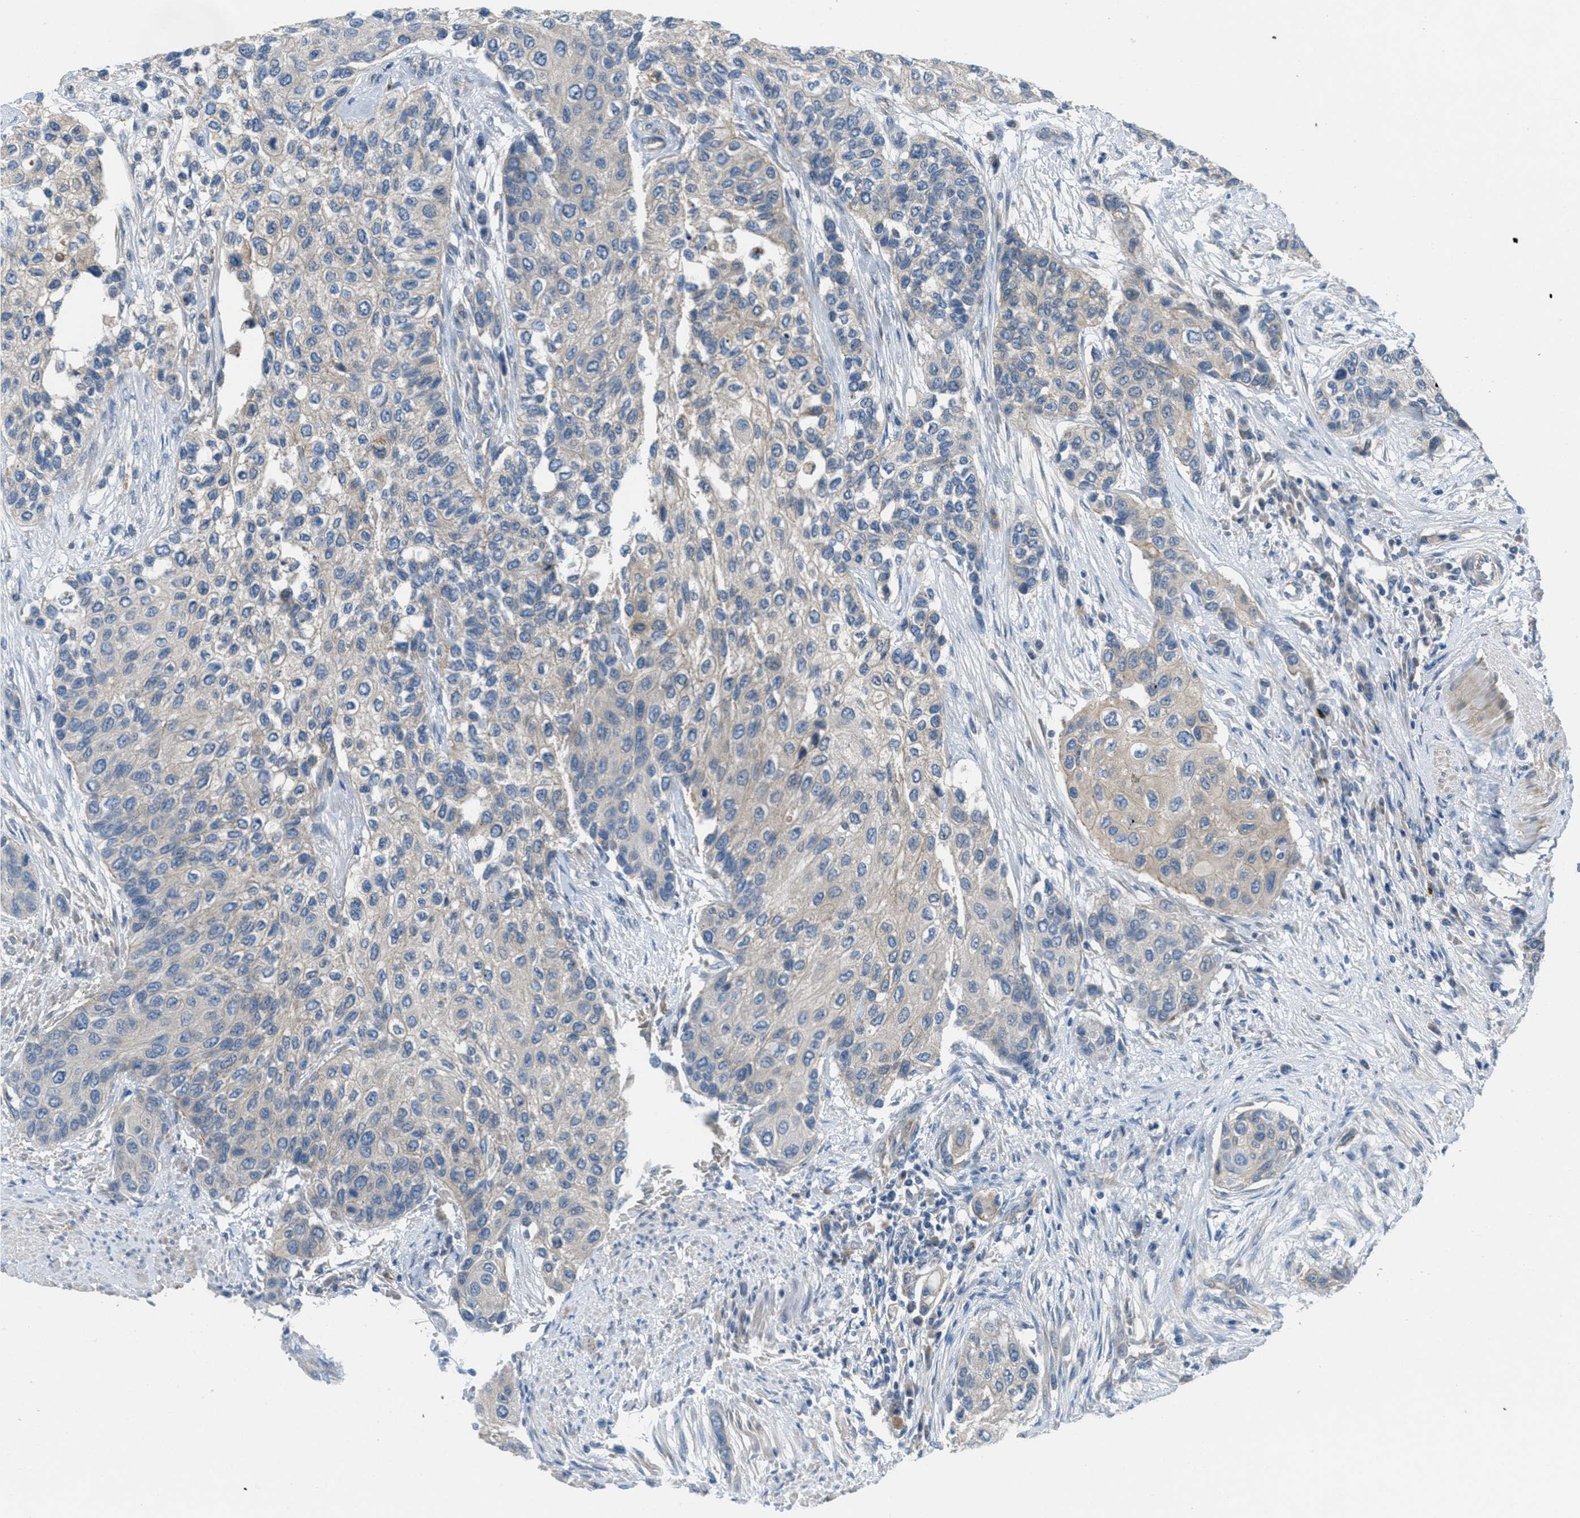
{"staining": {"intensity": "weak", "quantity": ">75%", "location": "cytoplasmic/membranous"}, "tissue": "urothelial cancer", "cell_type": "Tumor cells", "image_type": "cancer", "snomed": [{"axis": "morphology", "description": "Urothelial carcinoma, High grade"}, {"axis": "topography", "description": "Urinary bladder"}], "caption": "A high-resolution micrograph shows immunohistochemistry (IHC) staining of urothelial carcinoma (high-grade), which displays weak cytoplasmic/membranous staining in approximately >75% of tumor cells.", "gene": "ADCY6", "patient": {"sex": "female", "age": 56}}